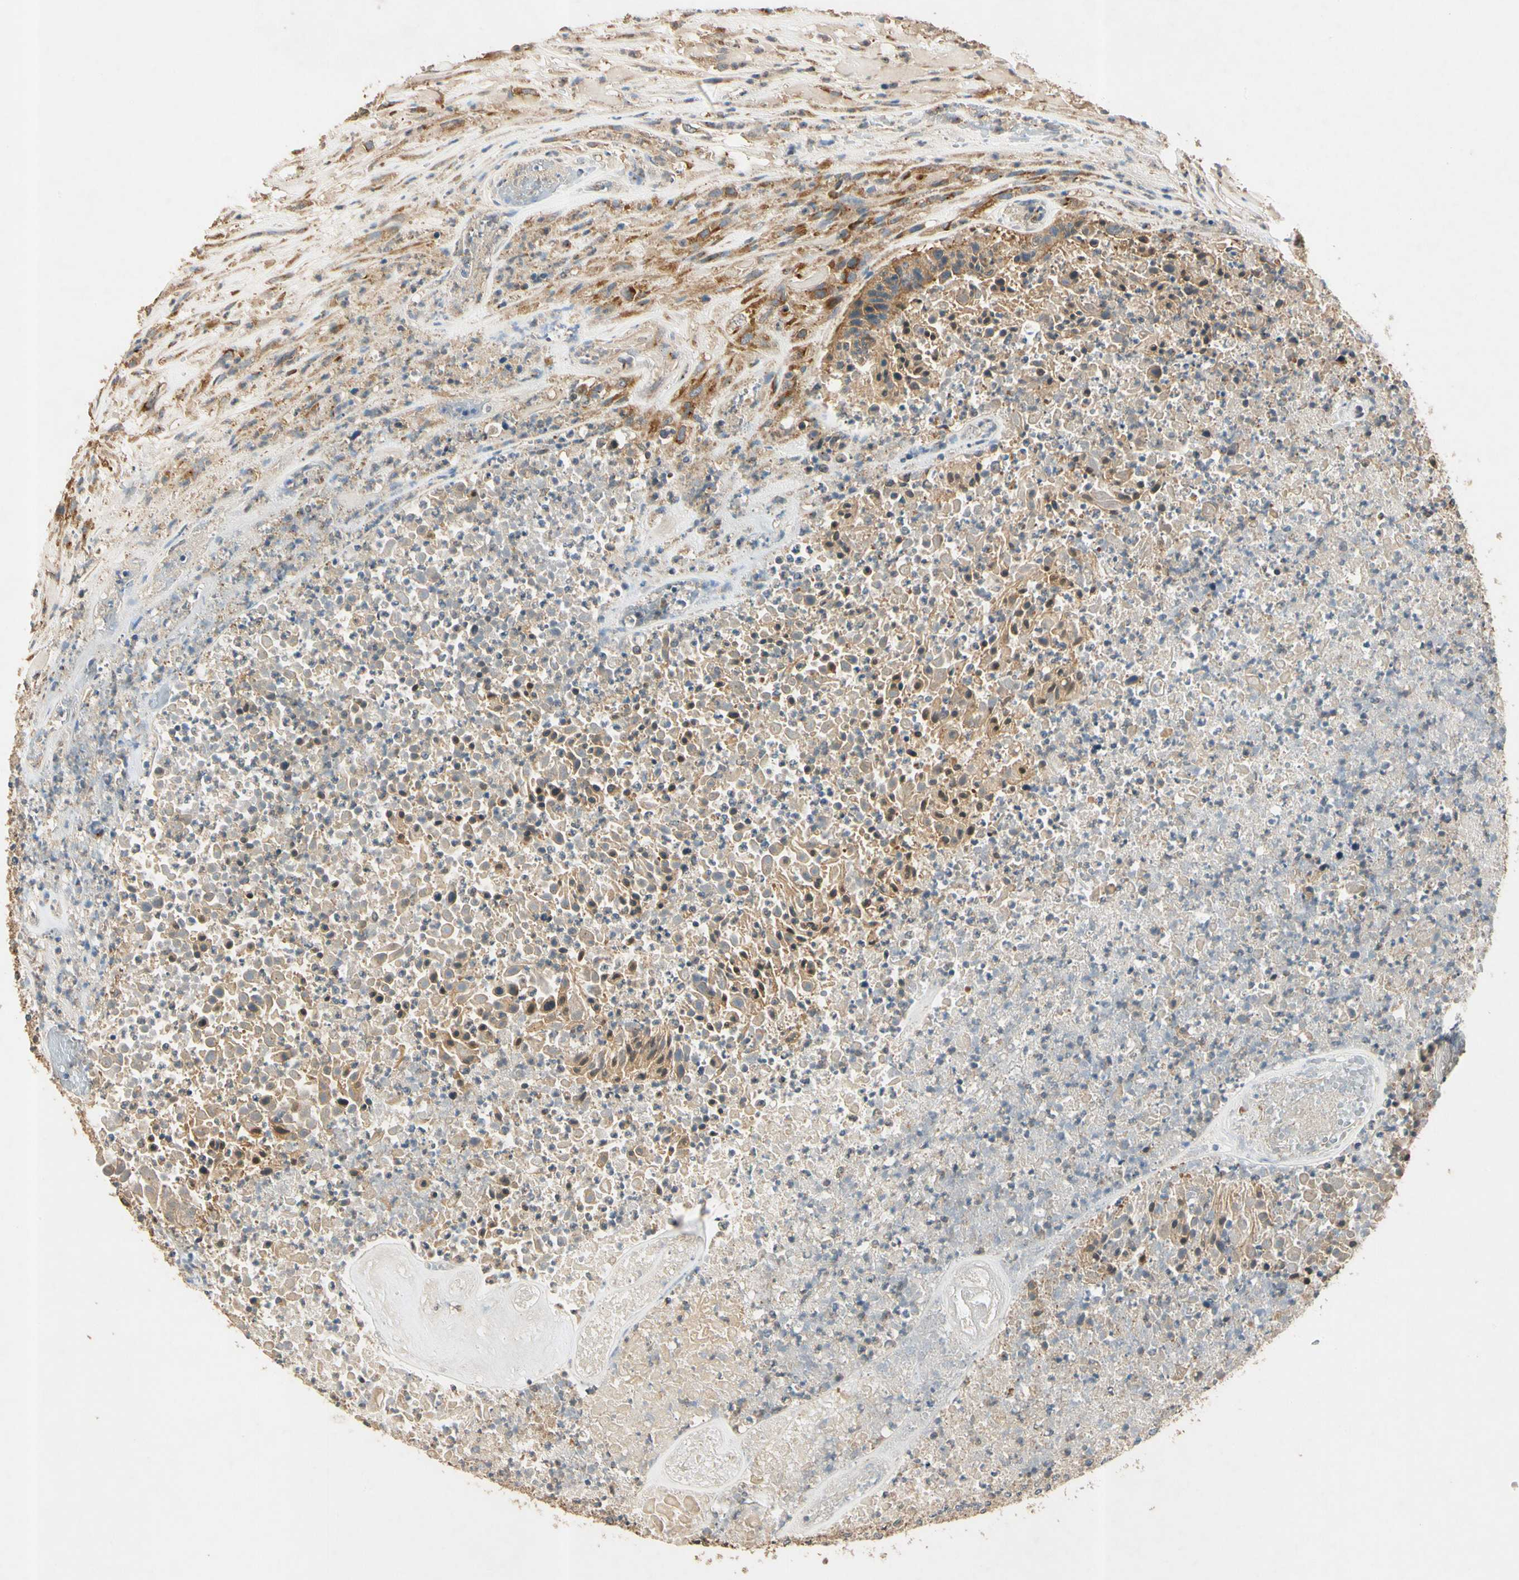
{"staining": {"intensity": "moderate", "quantity": ">75%", "location": "cytoplasmic/membranous"}, "tissue": "urothelial cancer", "cell_type": "Tumor cells", "image_type": "cancer", "snomed": [{"axis": "morphology", "description": "Urothelial carcinoma, High grade"}, {"axis": "topography", "description": "Urinary bladder"}], "caption": "IHC of human urothelial cancer exhibits medium levels of moderate cytoplasmic/membranous expression in approximately >75% of tumor cells. (Brightfield microscopy of DAB IHC at high magnification).", "gene": "AKAP9", "patient": {"sex": "male", "age": 66}}